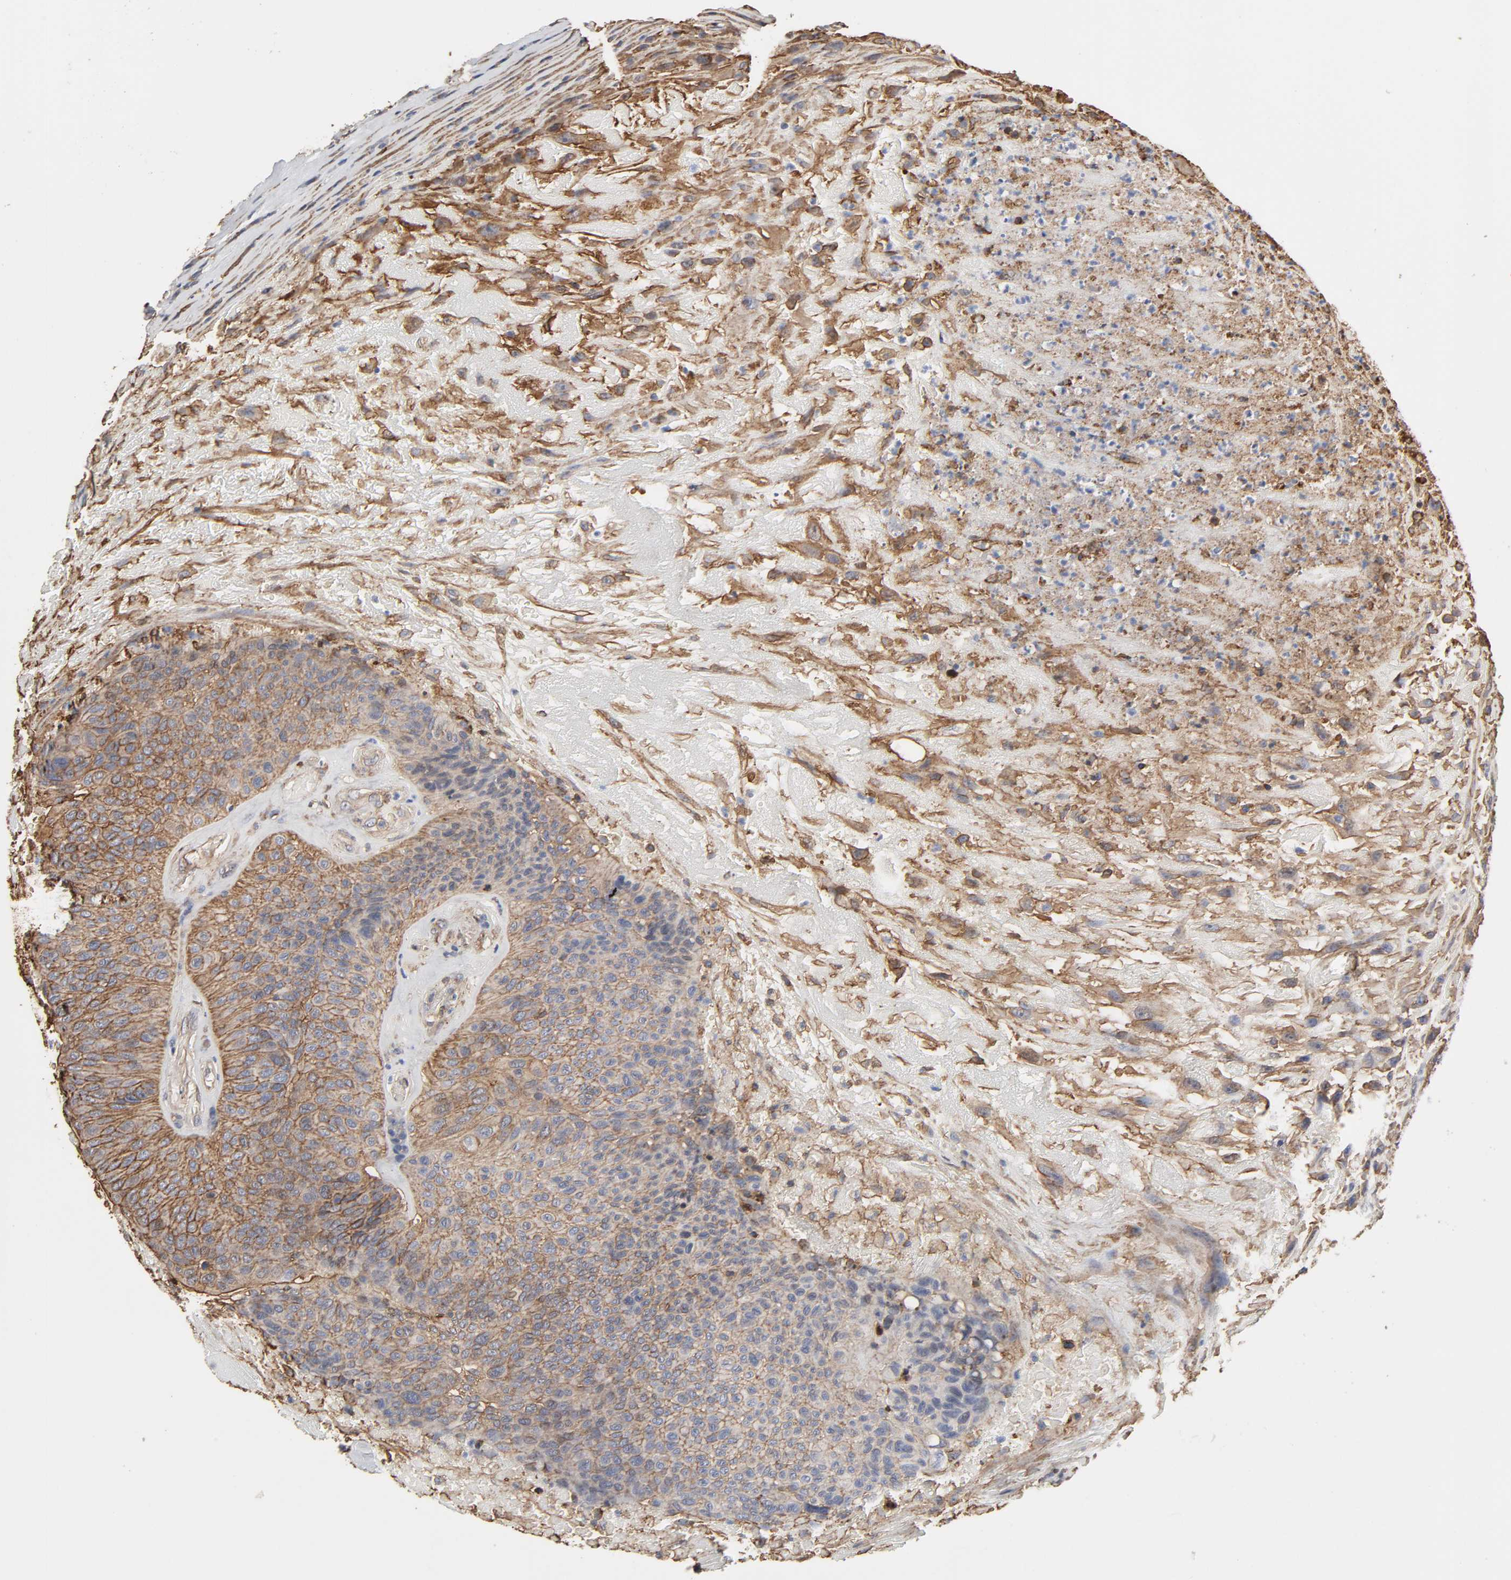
{"staining": {"intensity": "moderate", "quantity": ">75%", "location": "cytoplasmic/membranous"}, "tissue": "urothelial cancer", "cell_type": "Tumor cells", "image_type": "cancer", "snomed": [{"axis": "morphology", "description": "Urothelial carcinoma, High grade"}, {"axis": "topography", "description": "Urinary bladder"}], "caption": "Immunohistochemistry of human high-grade urothelial carcinoma demonstrates medium levels of moderate cytoplasmic/membranous staining in about >75% of tumor cells. Nuclei are stained in blue.", "gene": "ANXA2", "patient": {"sex": "male", "age": 66}}